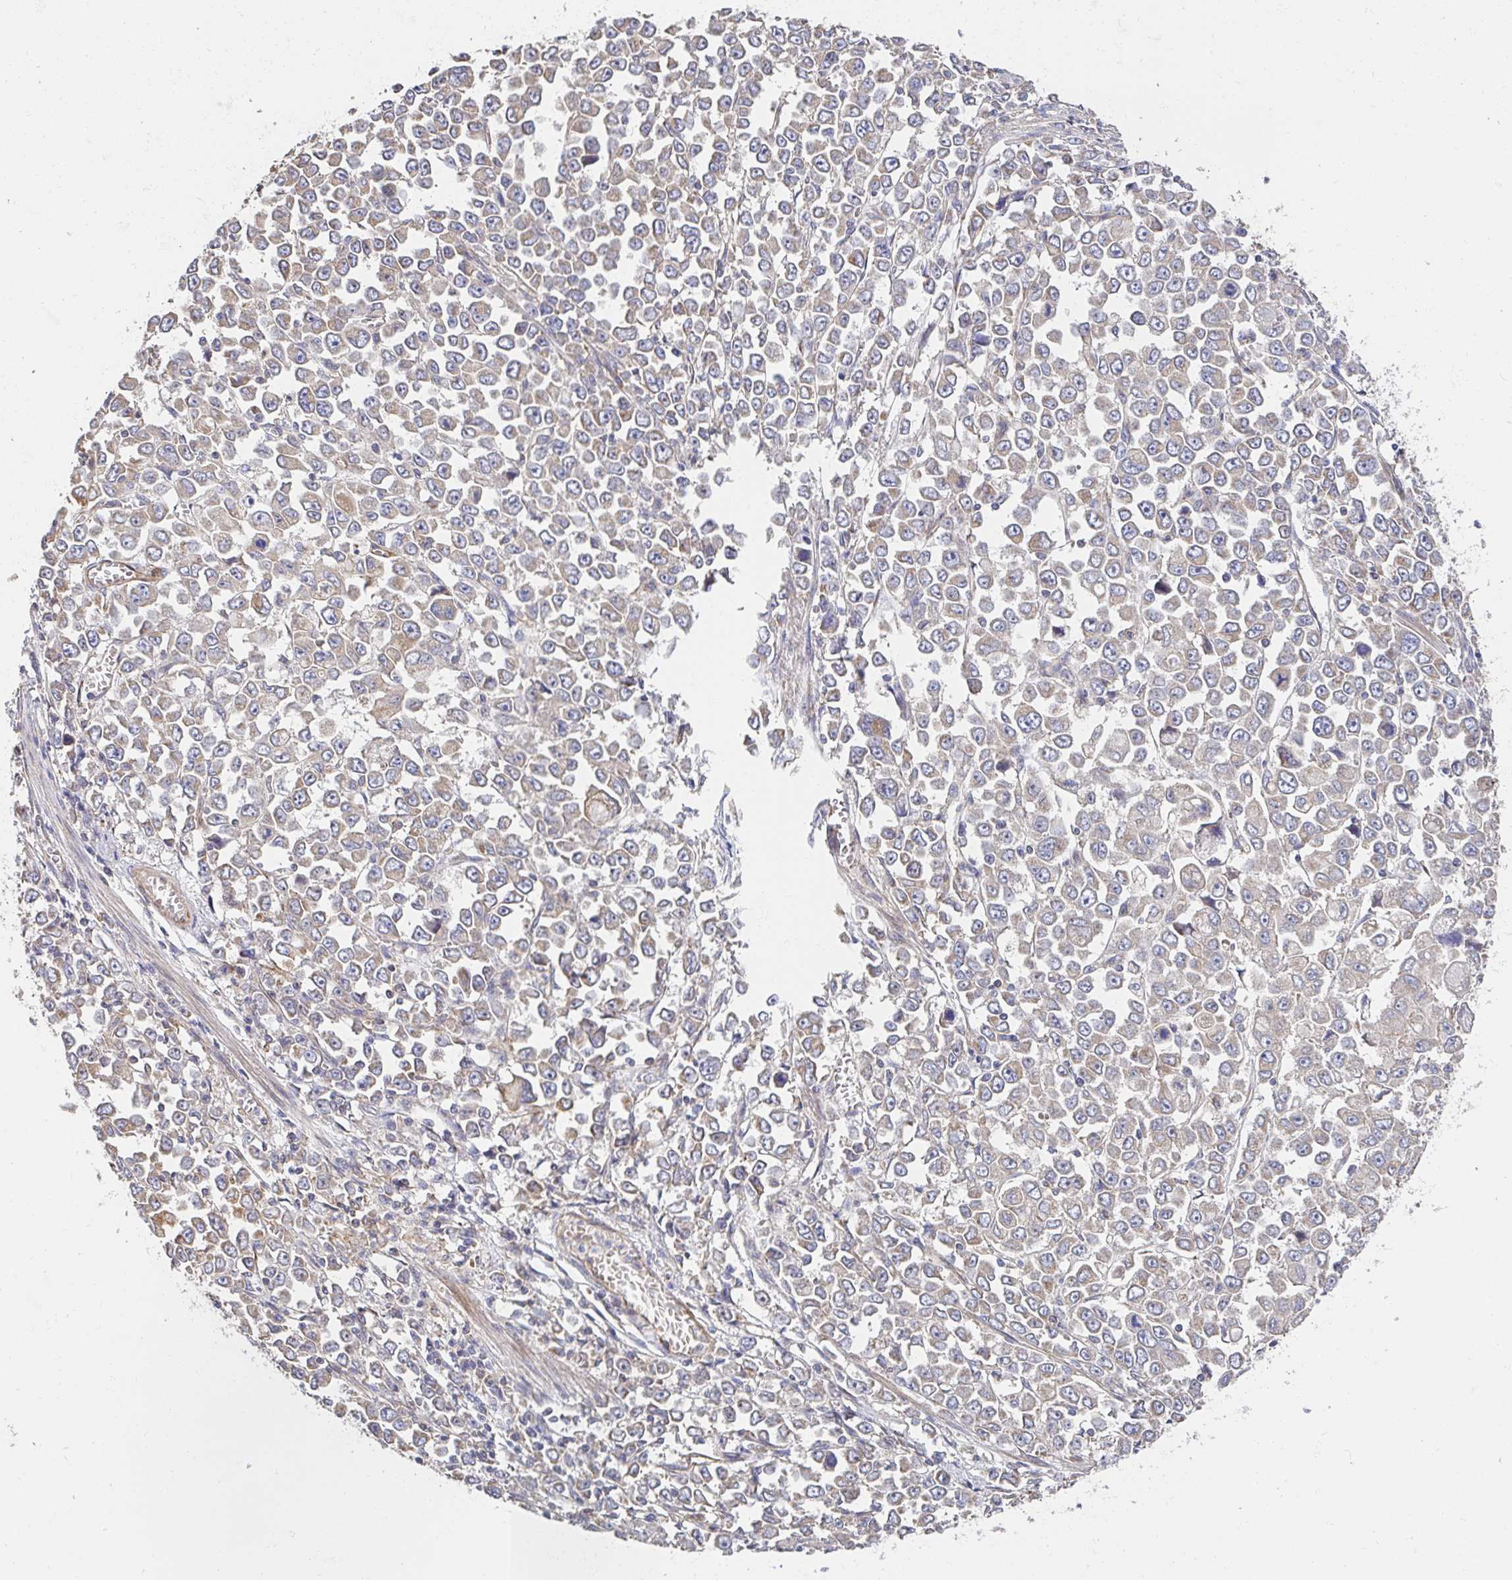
{"staining": {"intensity": "weak", "quantity": ">75%", "location": "cytoplasmic/membranous"}, "tissue": "stomach cancer", "cell_type": "Tumor cells", "image_type": "cancer", "snomed": [{"axis": "morphology", "description": "Adenocarcinoma, NOS"}, {"axis": "topography", "description": "Stomach, upper"}], "caption": "This micrograph demonstrates adenocarcinoma (stomach) stained with immunohistochemistry (IHC) to label a protein in brown. The cytoplasmic/membranous of tumor cells show weak positivity for the protein. Nuclei are counter-stained blue.", "gene": "APBB1", "patient": {"sex": "male", "age": 70}}